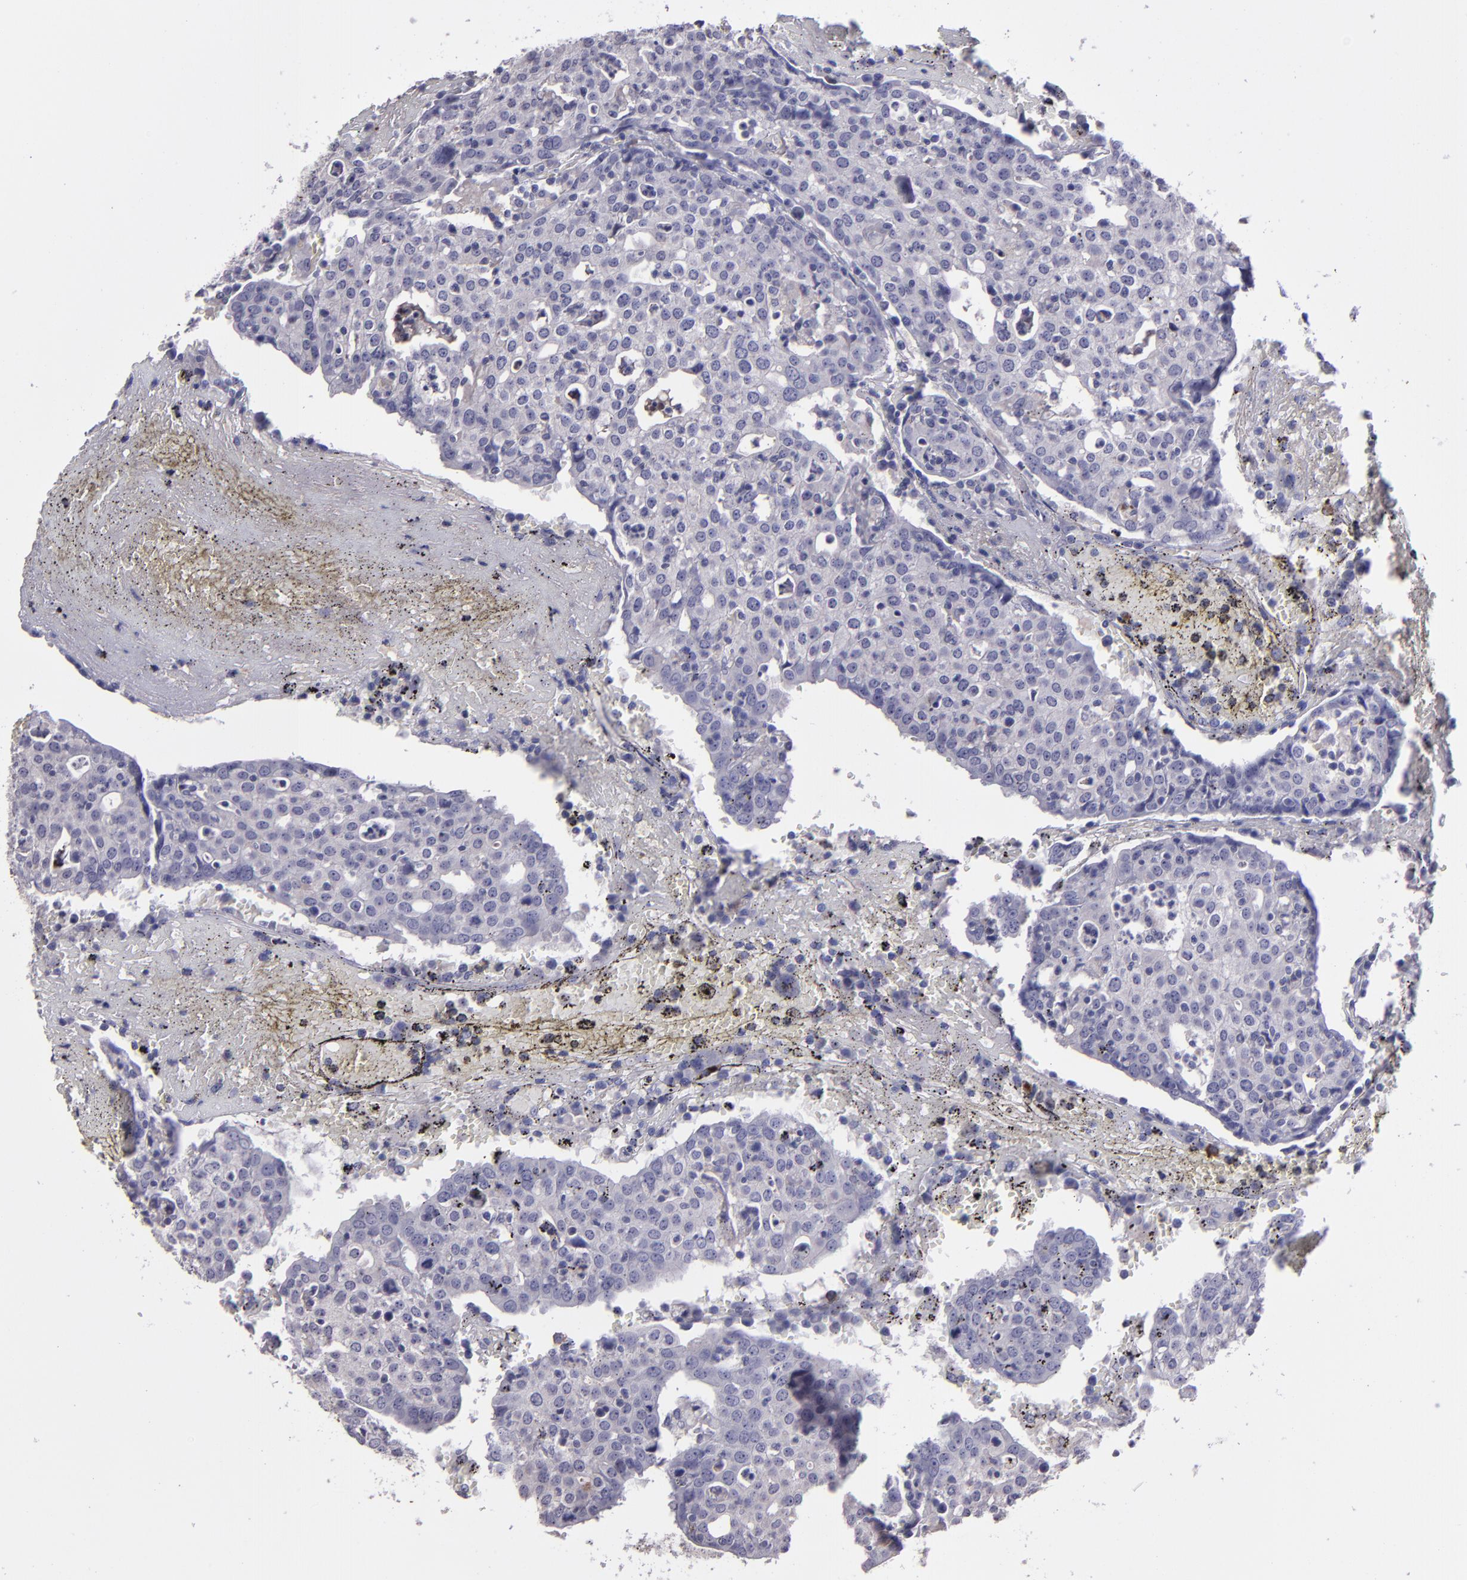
{"staining": {"intensity": "negative", "quantity": "none", "location": "none"}, "tissue": "head and neck cancer", "cell_type": "Tumor cells", "image_type": "cancer", "snomed": [{"axis": "morphology", "description": "Adenocarcinoma, NOS"}, {"axis": "topography", "description": "Salivary gland"}, {"axis": "topography", "description": "Head-Neck"}], "caption": "High magnification brightfield microscopy of head and neck adenocarcinoma stained with DAB (3,3'-diaminobenzidine) (brown) and counterstained with hematoxylin (blue): tumor cells show no significant staining. Brightfield microscopy of immunohistochemistry (IHC) stained with DAB (3,3'-diaminobenzidine) (brown) and hematoxylin (blue), captured at high magnification.", "gene": "MASP1", "patient": {"sex": "female", "age": 65}}